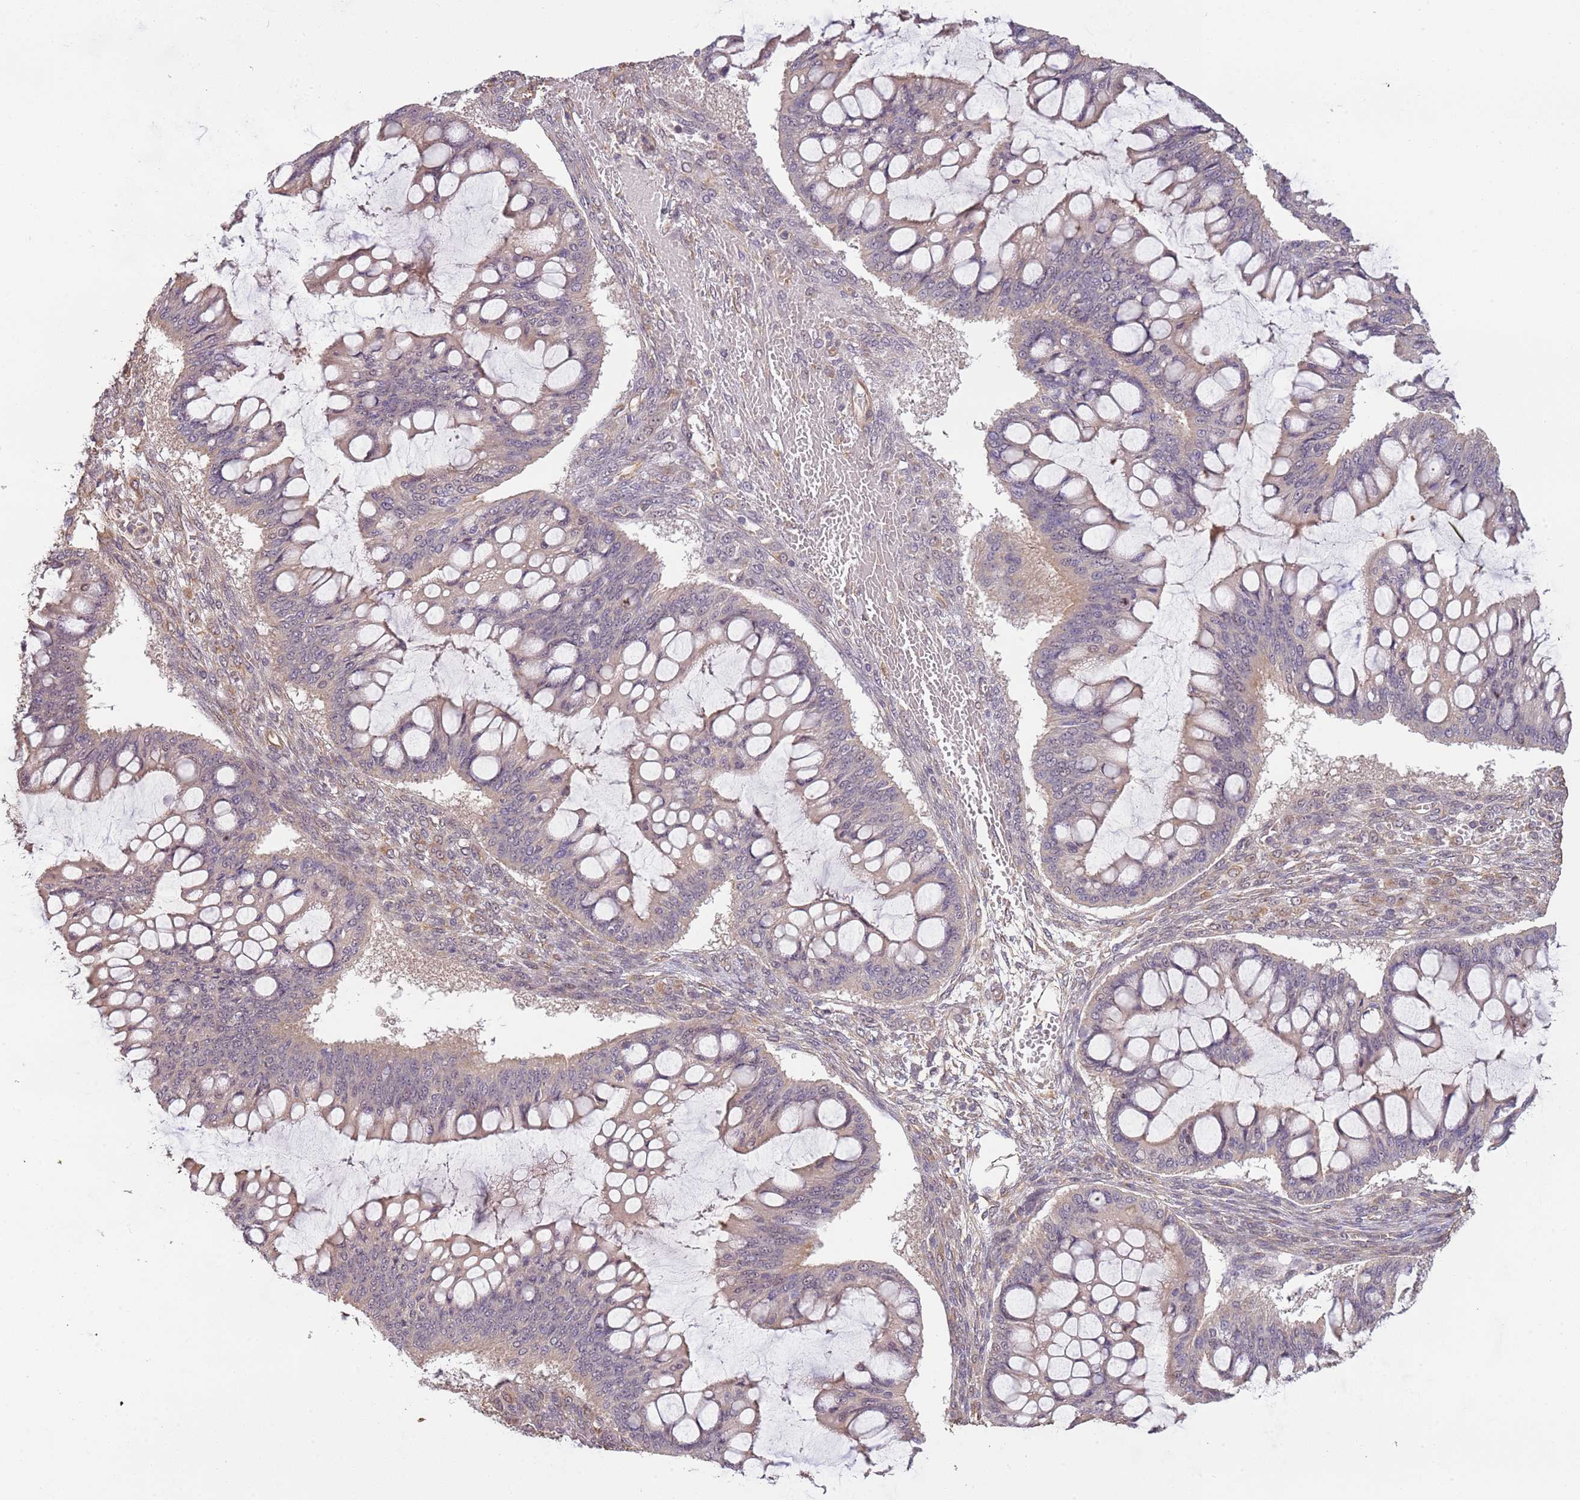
{"staining": {"intensity": "weak", "quantity": "<25%", "location": "cytoplasmic/membranous"}, "tissue": "ovarian cancer", "cell_type": "Tumor cells", "image_type": "cancer", "snomed": [{"axis": "morphology", "description": "Cystadenocarcinoma, mucinous, NOS"}, {"axis": "topography", "description": "Ovary"}], "caption": "Tumor cells show no significant protein staining in ovarian cancer (mucinous cystadenocarcinoma).", "gene": "SURF2", "patient": {"sex": "female", "age": 73}}